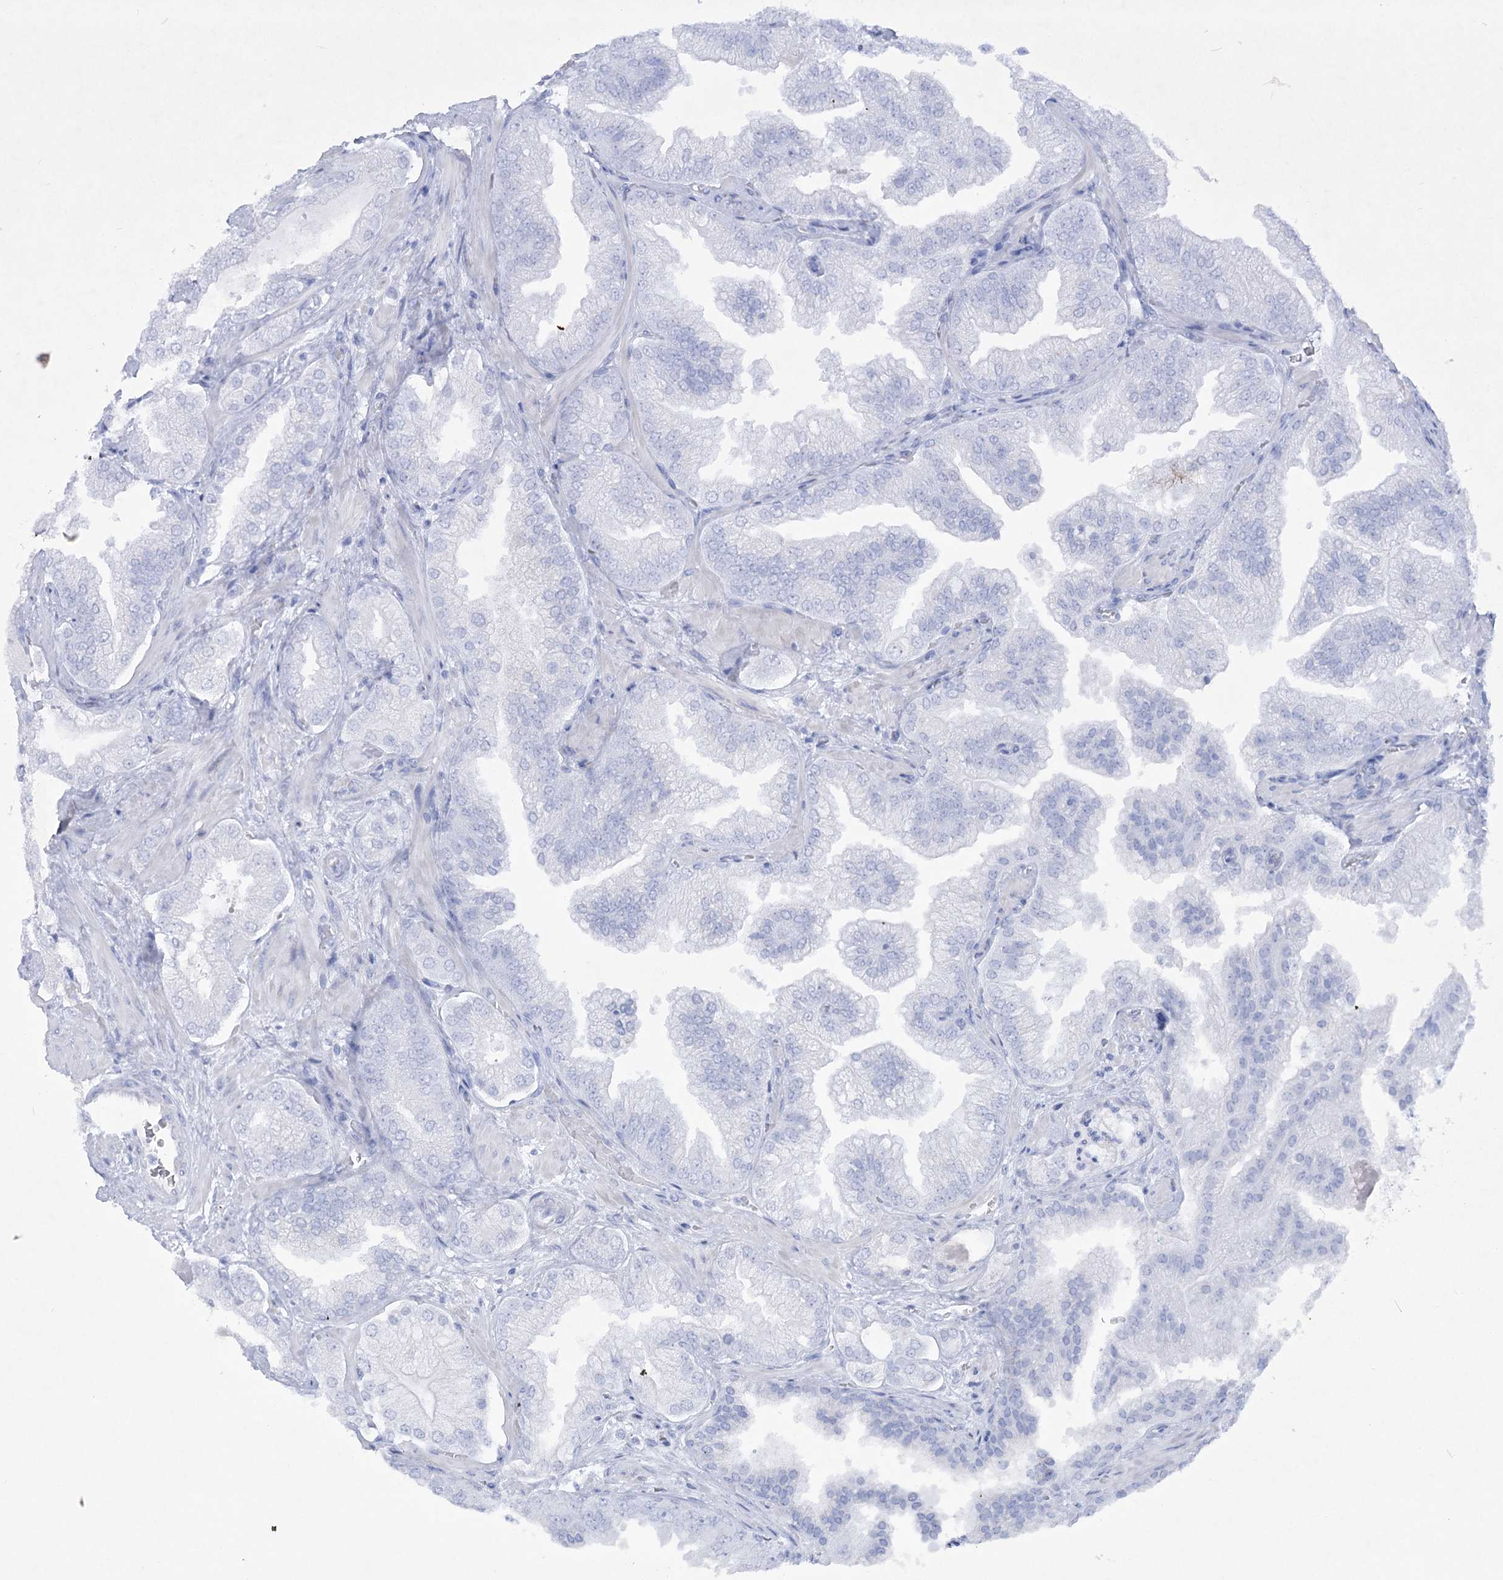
{"staining": {"intensity": "negative", "quantity": "none", "location": "none"}, "tissue": "prostate cancer", "cell_type": "Tumor cells", "image_type": "cancer", "snomed": [{"axis": "morphology", "description": "Adenocarcinoma, High grade"}, {"axis": "topography", "description": "Prostate"}], "caption": "The photomicrograph reveals no staining of tumor cells in prostate high-grade adenocarcinoma.", "gene": "GBF1", "patient": {"sex": "male", "age": 58}}